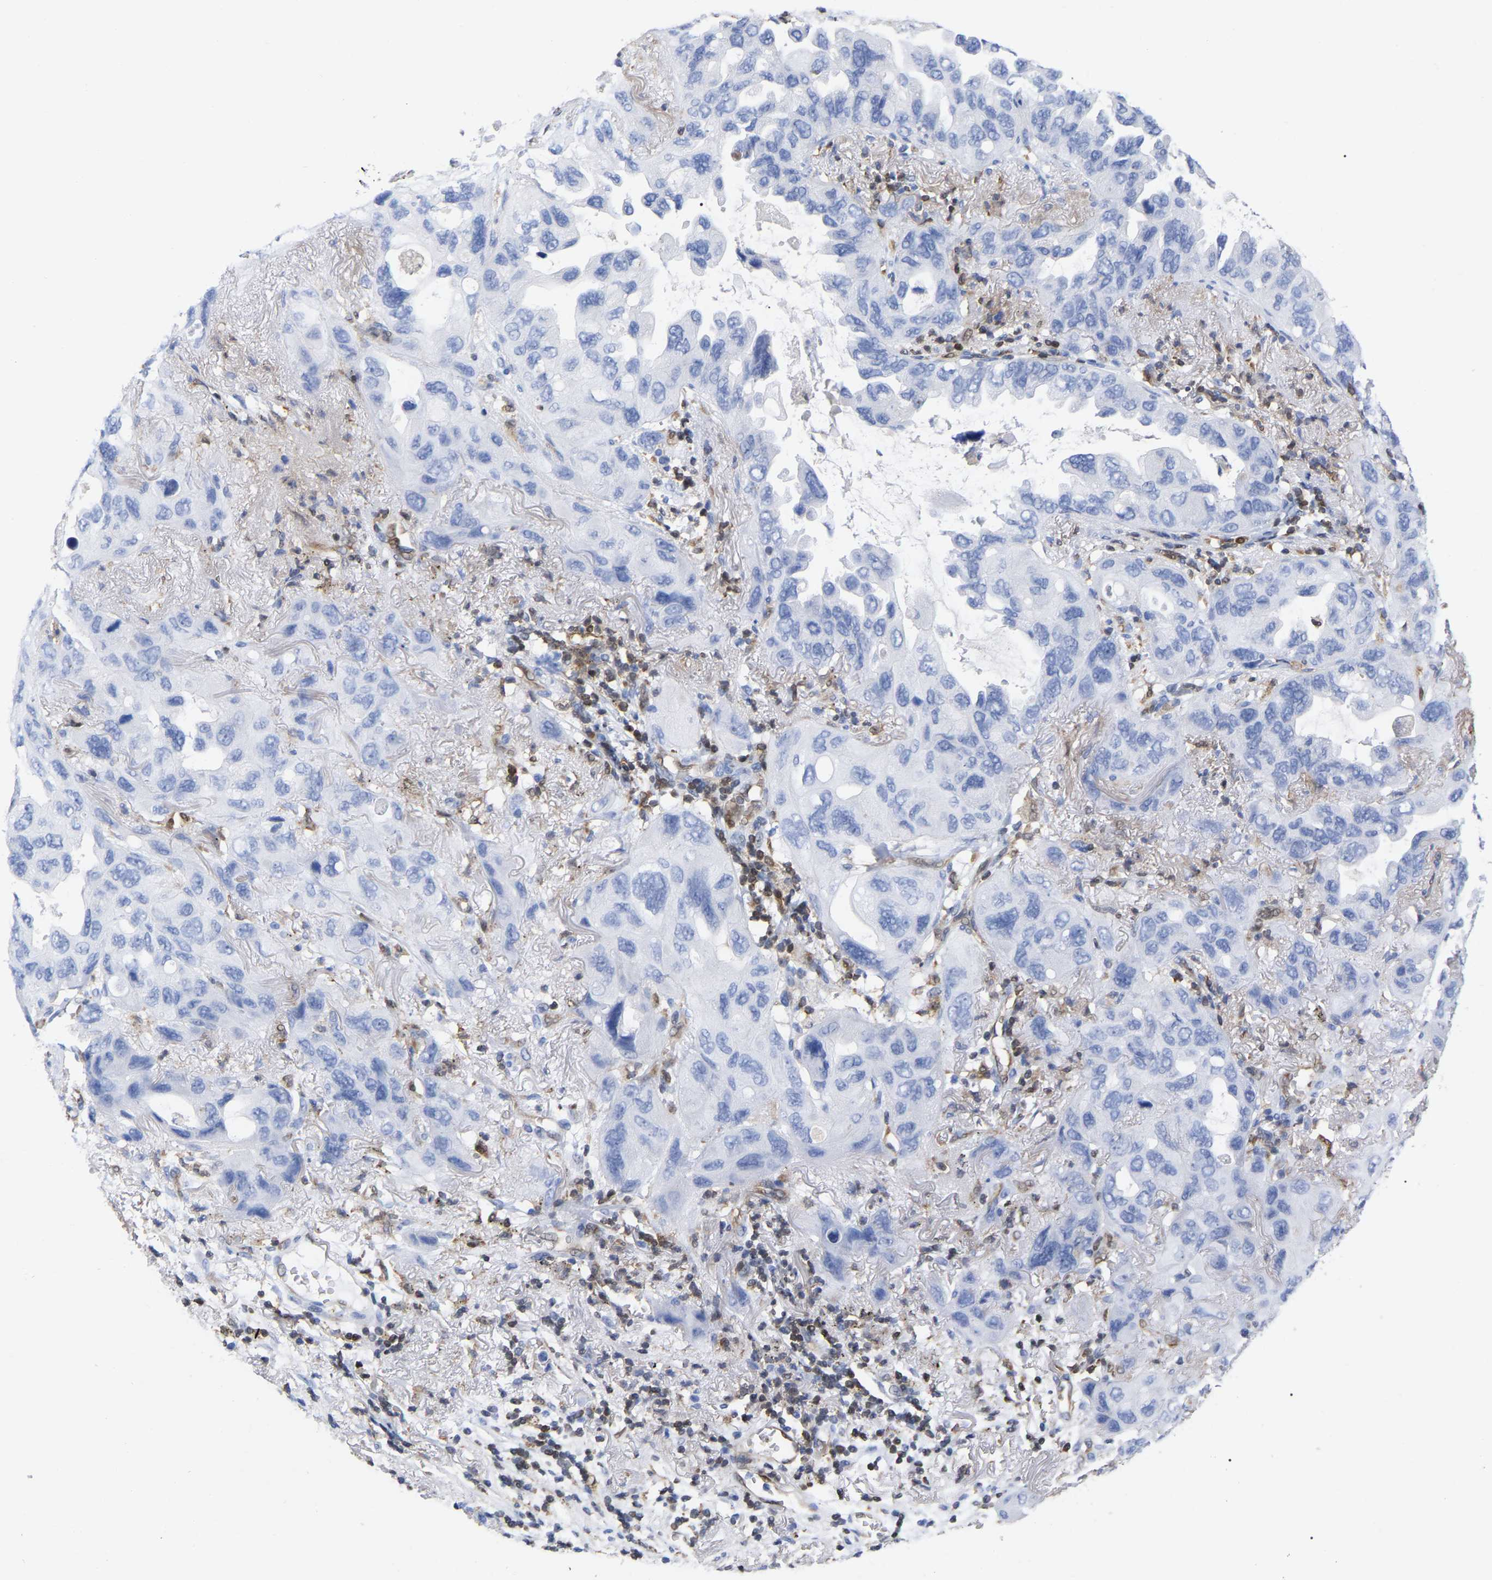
{"staining": {"intensity": "negative", "quantity": "none", "location": "none"}, "tissue": "lung cancer", "cell_type": "Tumor cells", "image_type": "cancer", "snomed": [{"axis": "morphology", "description": "Squamous cell carcinoma, NOS"}, {"axis": "topography", "description": "Lung"}], "caption": "Lung cancer (squamous cell carcinoma) stained for a protein using immunohistochemistry (IHC) reveals no staining tumor cells.", "gene": "GIMAP4", "patient": {"sex": "female", "age": 73}}